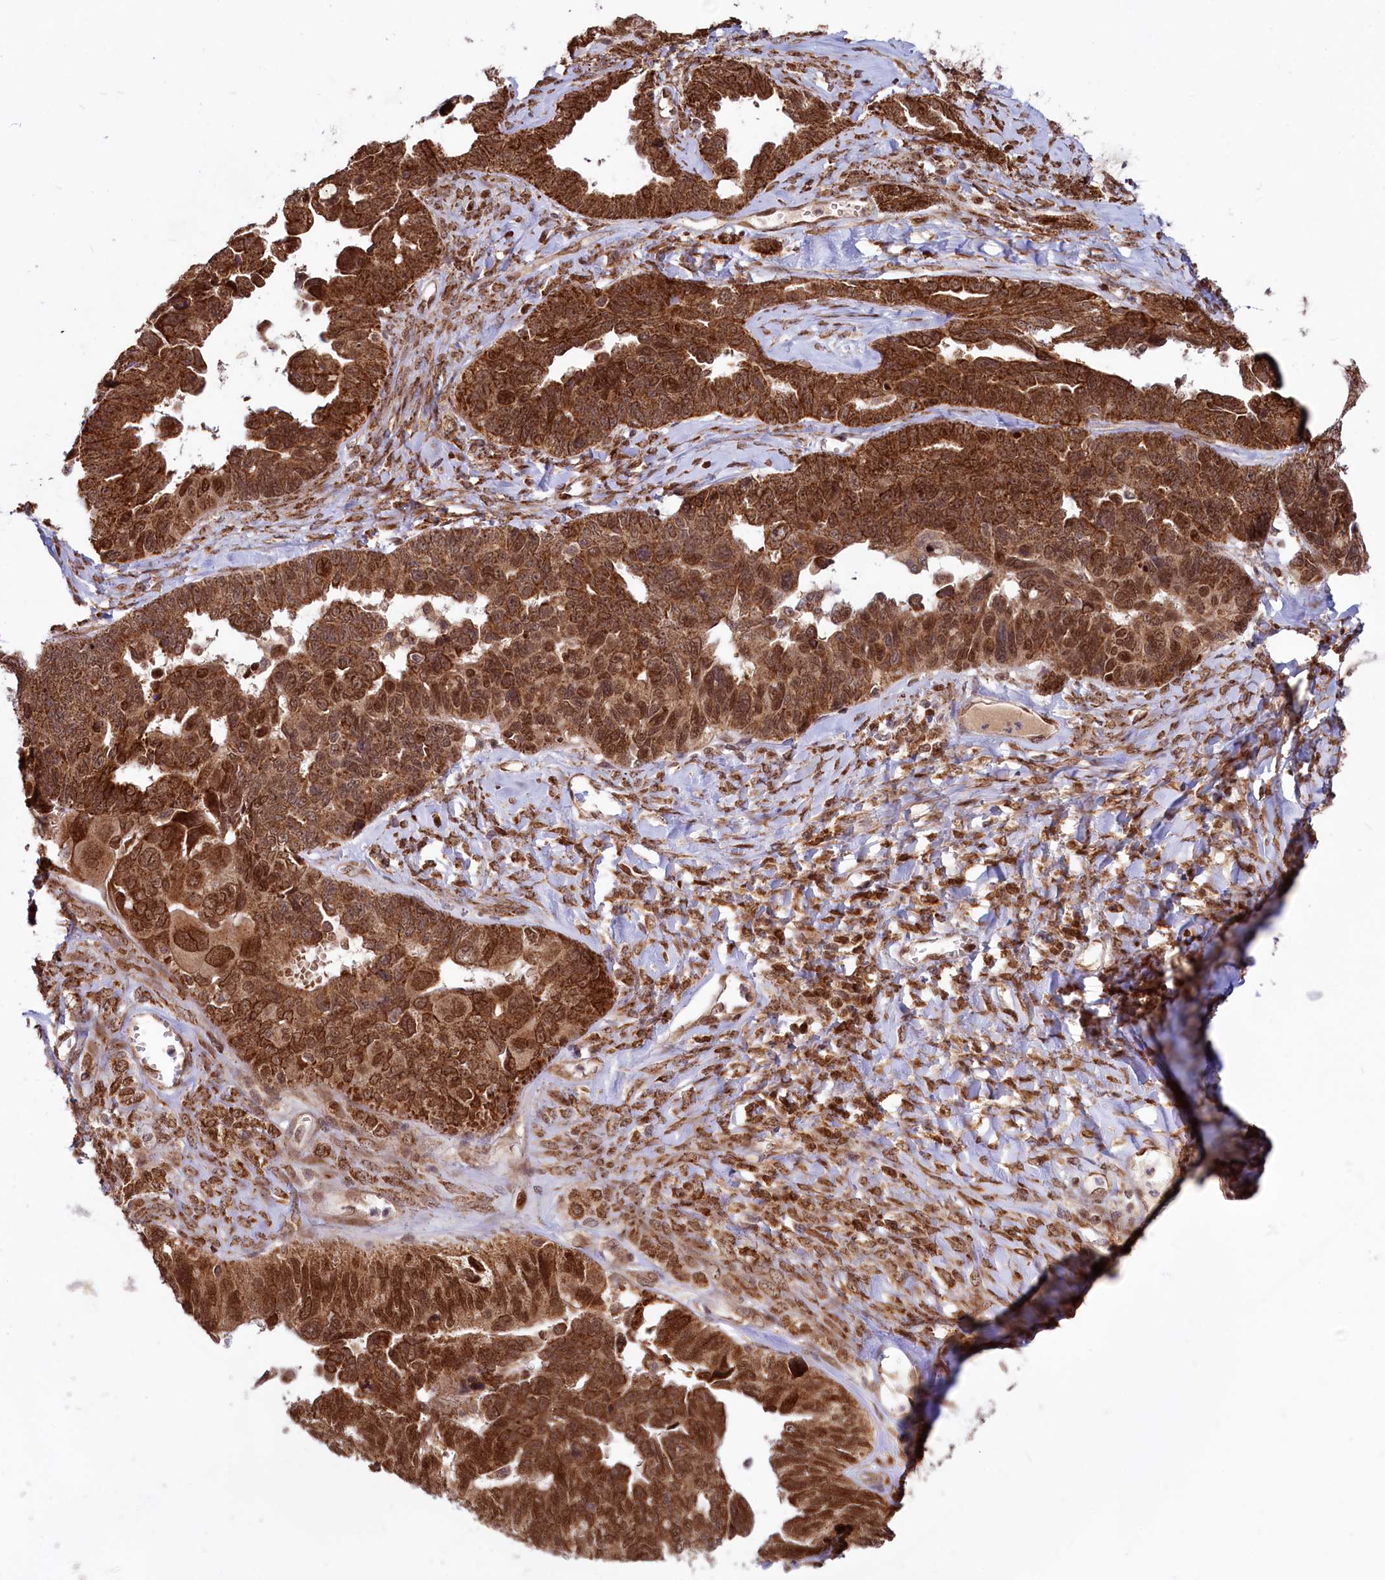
{"staining": {"intensity": "strong", "quantity": ">75%", "location": "cytoplasmic/membranous,nuclear"}, "tissue": "ovarian cancer", "cell_type": "Tumor cells", "image_type": "cancer", "snomed": [{"axis": "morphology", "description": "Cystadenocarcinoma, serous, NOS"}, {"axis": "topography", "description": "Ovary"}], "caption": "A micrograph of ovarian cancer (serous cystadenocarcinoma) stained for a protein exhibits strong cytoplasmic/membranous and nuclear brown staining in tumor cells.", "gene": "PHC3", "patient": {"sex": "female", "age": 79}}